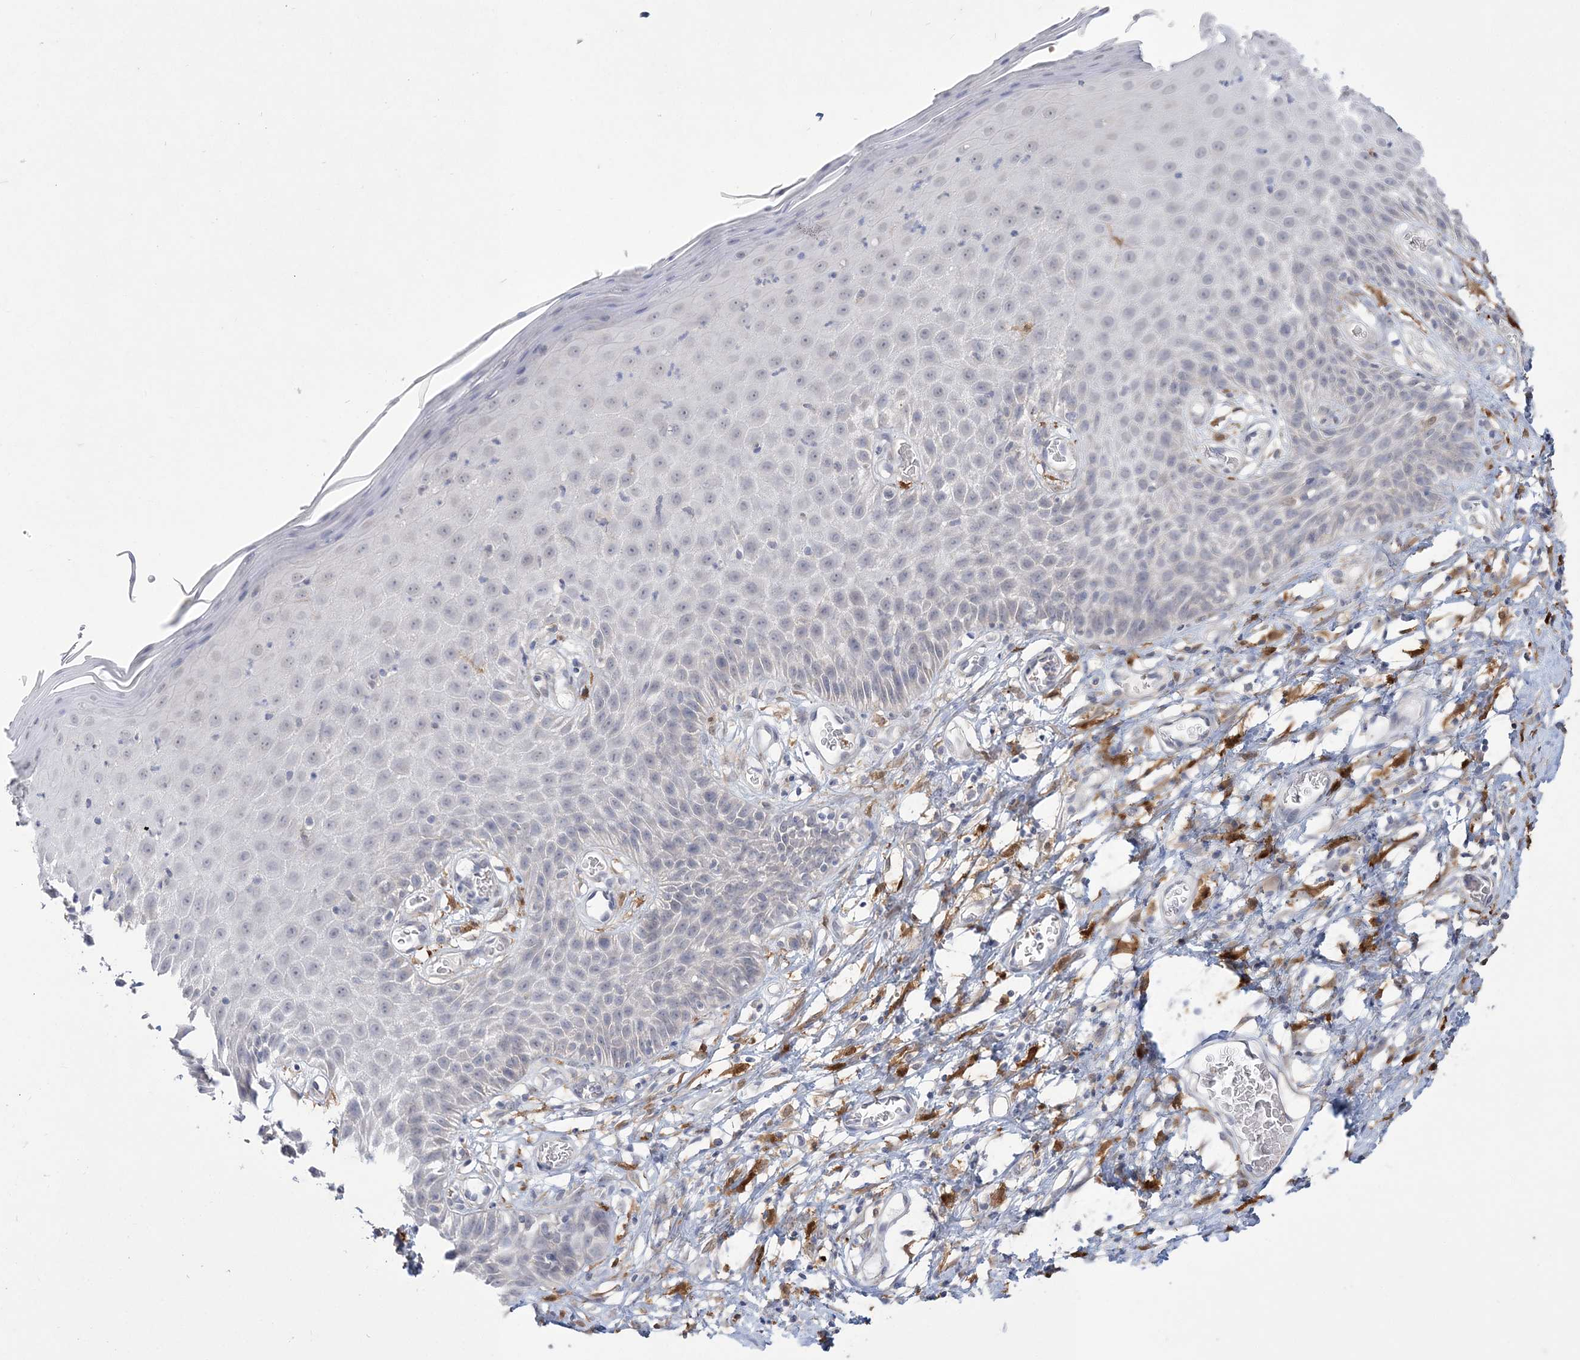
{"staining": {"intensity": "moderate", "quantity": "<25%", "location": "cytoplasmic/membranous"}, "tissue": "skin", "cell_type": "Epidermal cells", "image_type": "normal", "snomed": [{"axis": "morphology", "description": "Normal tissue, NOS"}, {"axis": "topography", "description": "Vulva"}], "caption": "Brown immunohistochemical staining in benign human skin displays moderate cytoplasmic/membranous staining in about <25% of epidermal cells.", "gene": "TSPEAR", "patient": {"sex": "female", "age": 68}}